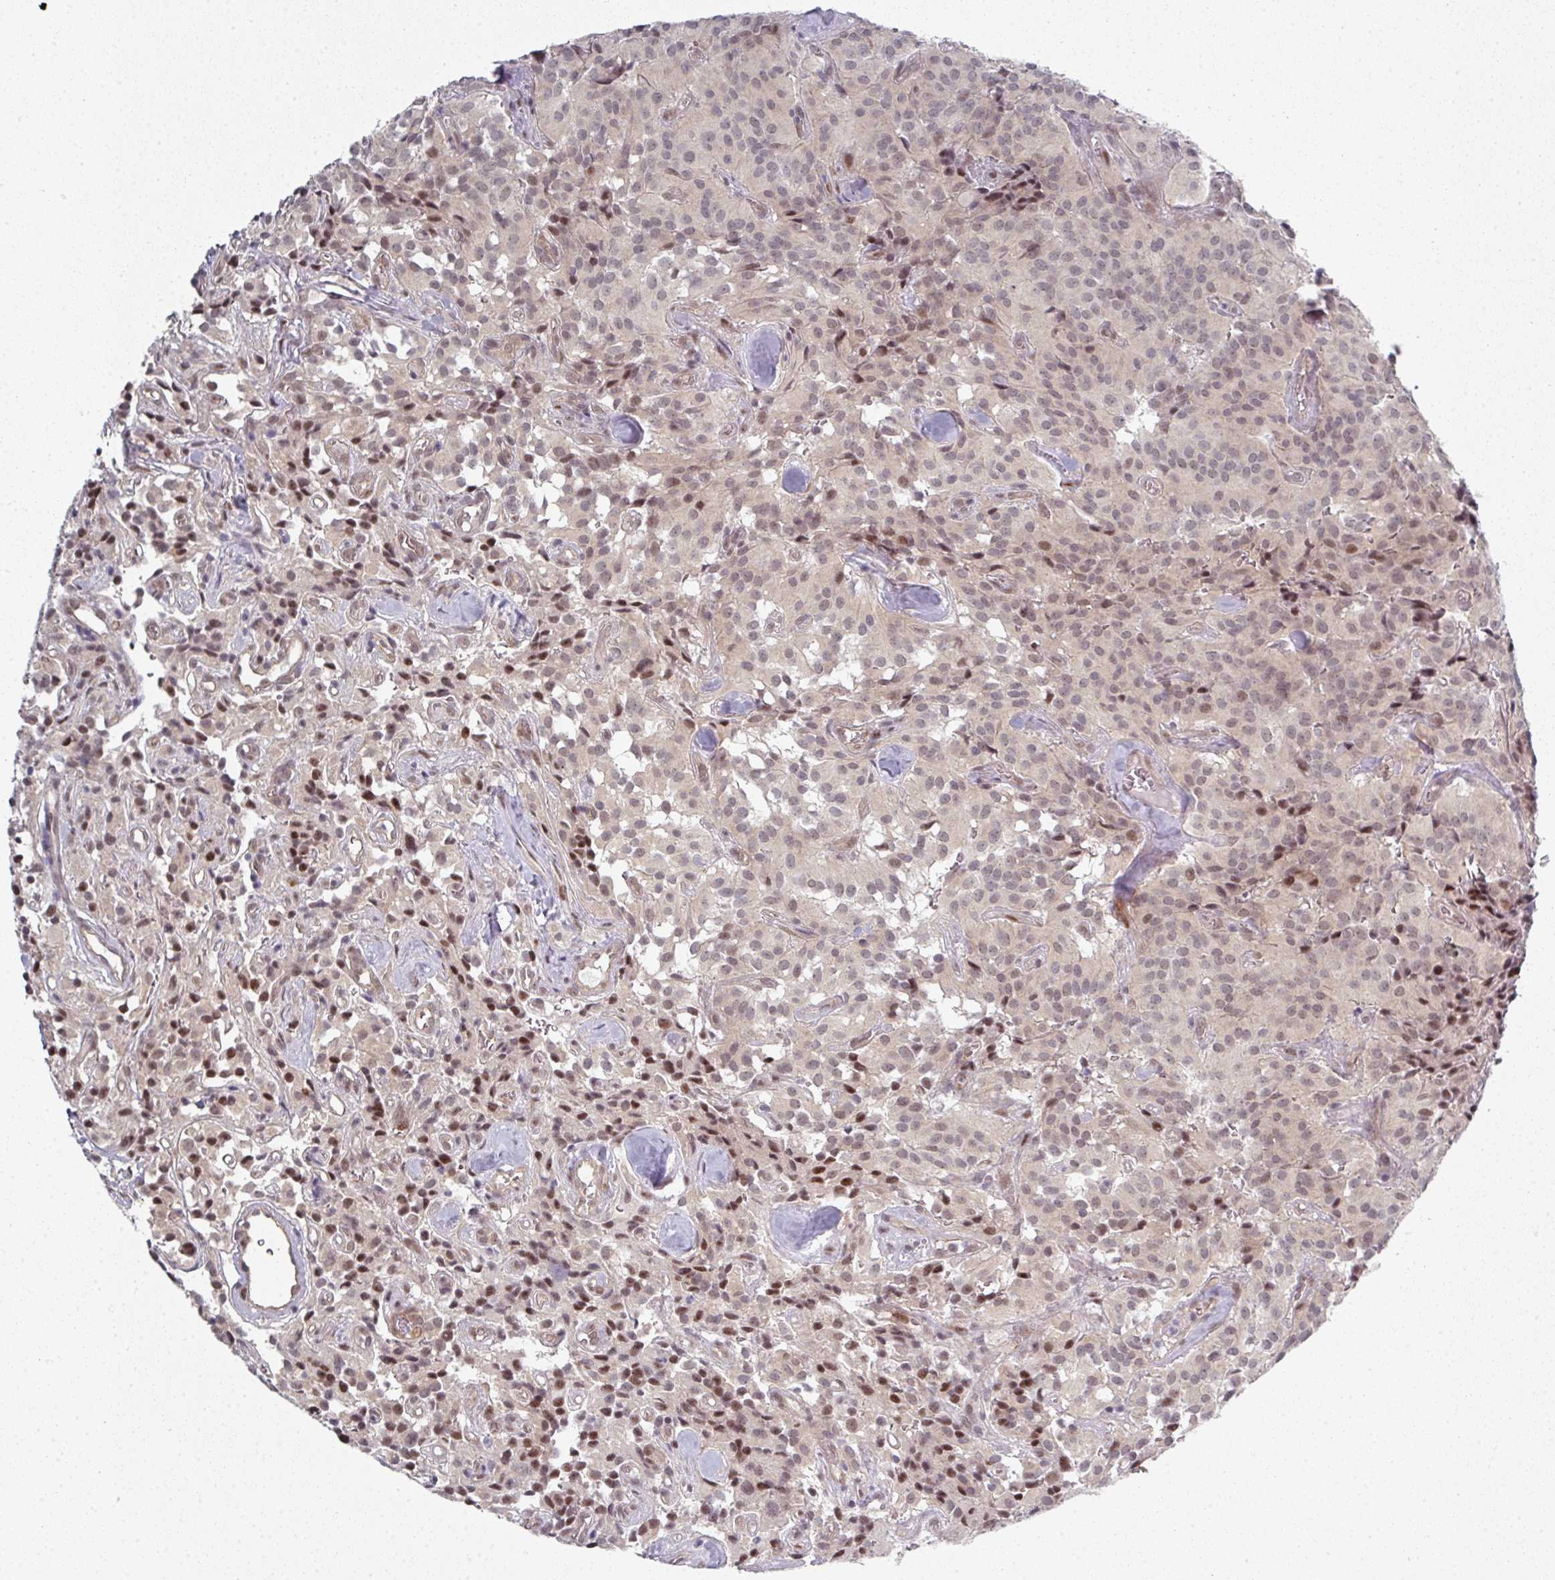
{"staining": {"intensity": "weak", "quantity": "25%-75%", "location": "nuclear"}, "tissue": "glioma", "cell_type": "Tumor cells", "image_type": "cancer", "snomed": [{"axis": "morphology", "description": "Glioma, malignant, Low grade"}, {"axis": "topography", "description": "Brain"}], "caption": "DAB (3,3'-diaminobenzidine) immunohistochemical staining of malignant glioma (low-grade) shows weak nuclear protein expression in approximately 25%-75% of tumor cells.", "gene": "TMCC1", "patient": {"sex": "male", "age": 42}}